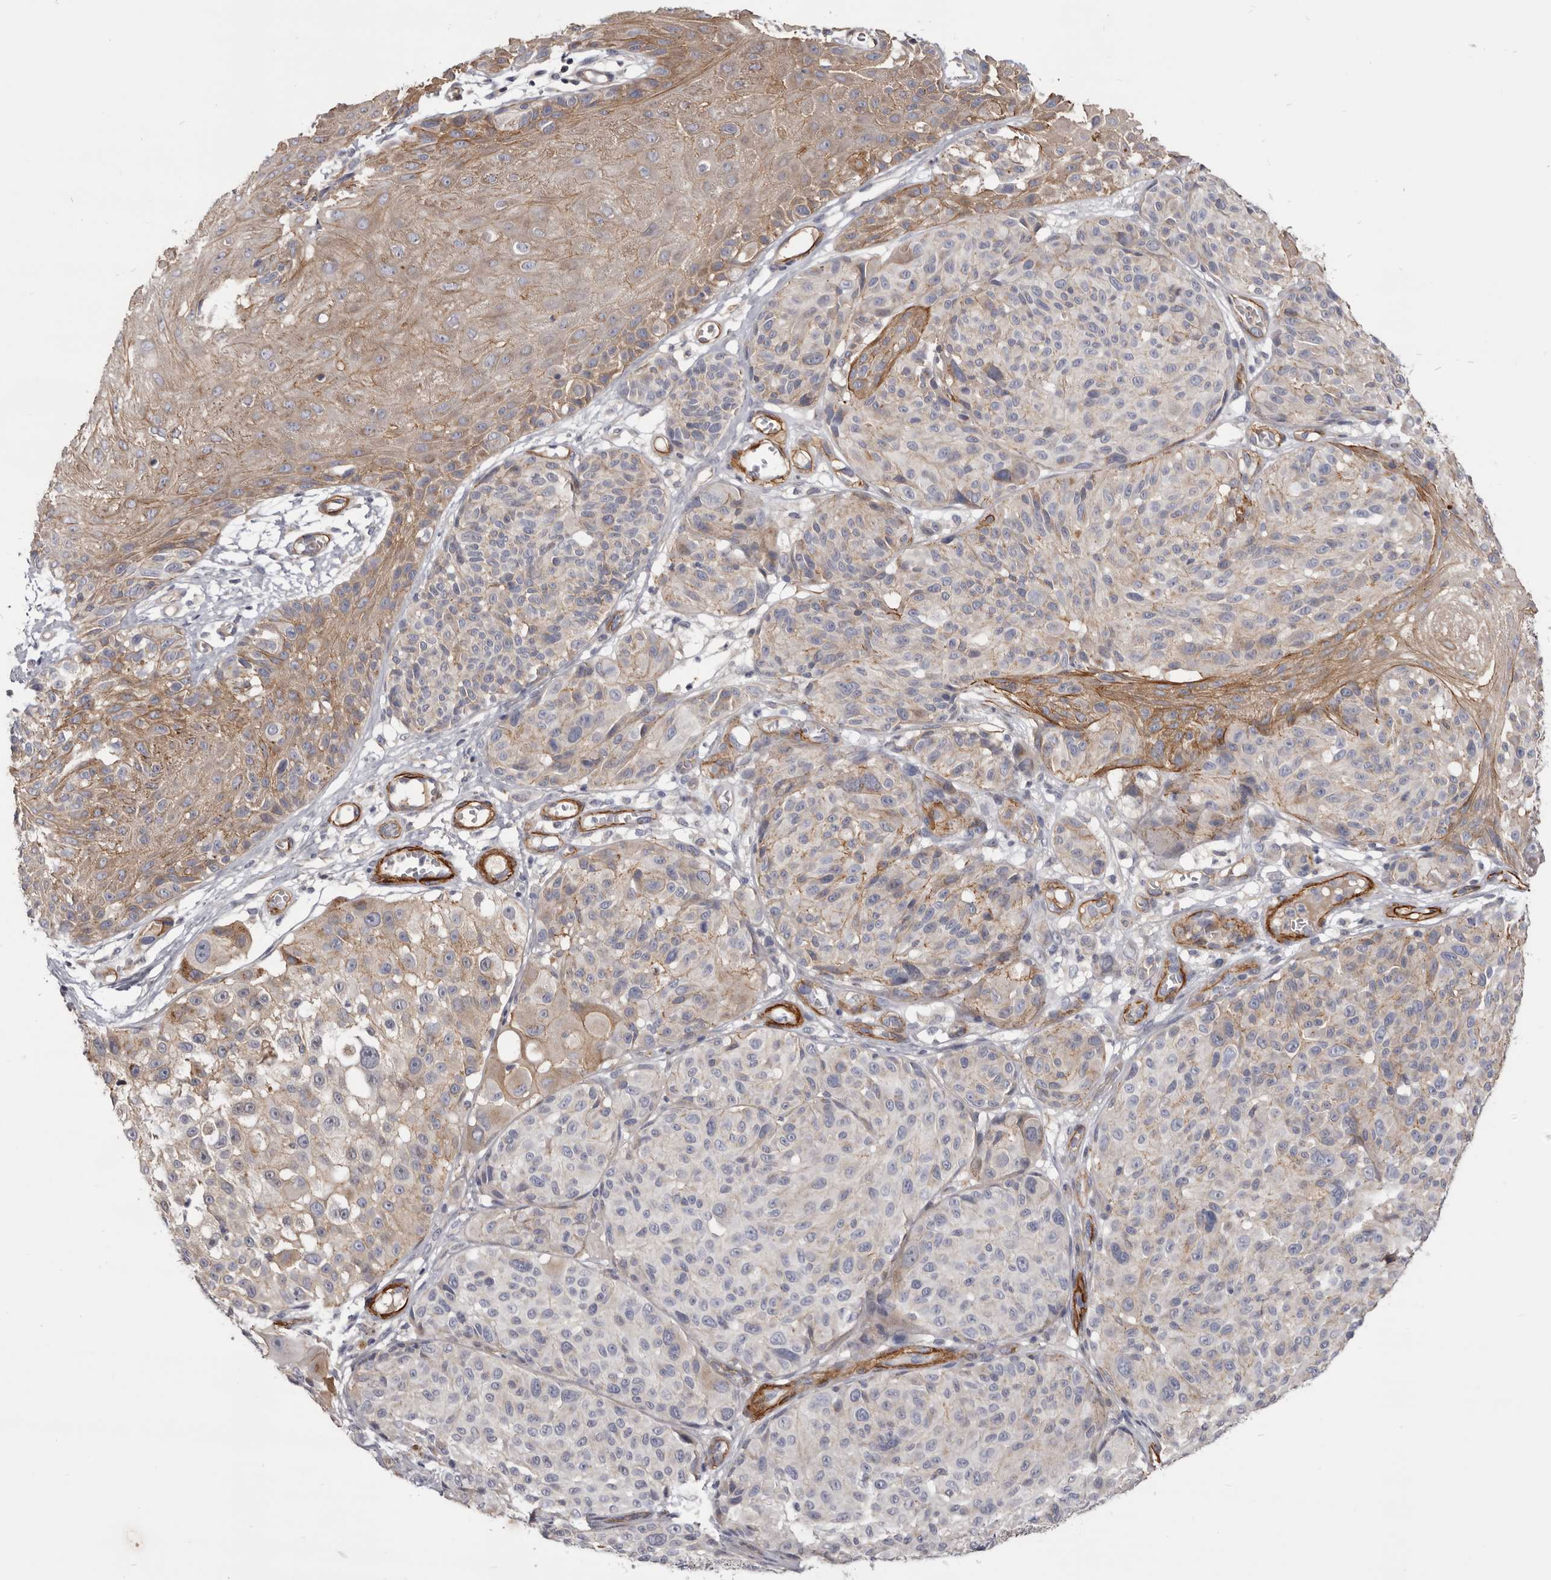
{"staining": {"intensity": "negative", "quantity": "none", "location": "none"}, "tissue": "melanoma", "cell_type": "Tumor cells", "image_type": "cancer", "snomed": [{"axis": "morphology", "description": "Malignant melanoma, NOS"}, {"axis": "topography", "description": "Skin"}], "caption": "Immunohistochemistry (IHC) micrograph of human melanoma stained for a protein (brown), which demonstrates no staining in tumor cells.", "gene": "CGN", "patient": {"sex": "male", "age": 83}}